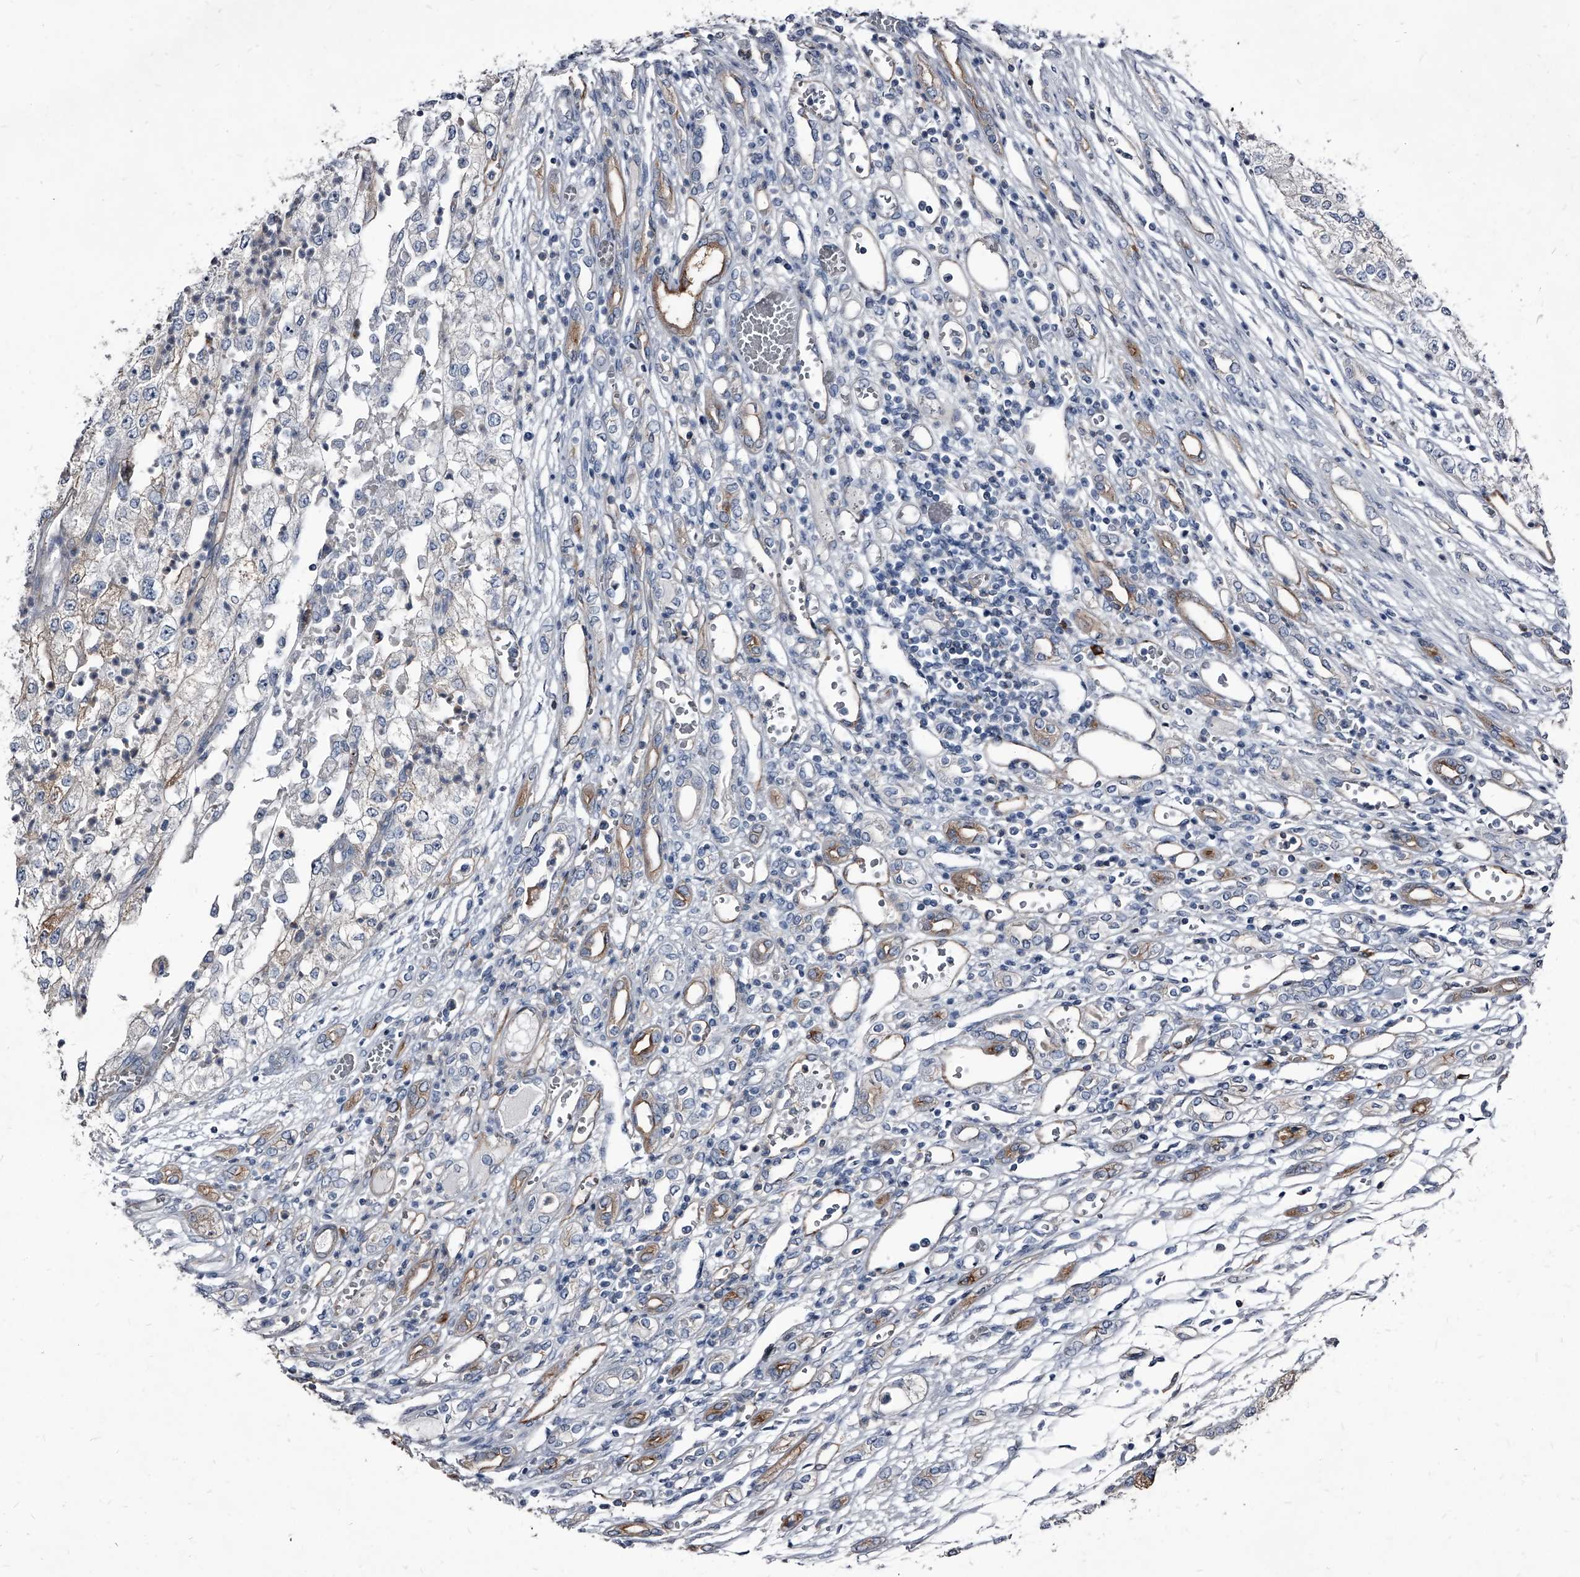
{"staining": {"intensity": "weak", "quantity": "<25%", "location": "cytoplasmic/membranous"}, "tissue": "renal cancer", "cell_type": "Tumor cells", "image_type": "cancer", "snomed": [{"axis": "morphology", "description": "Adenocarcinoma, NOS"}, {"axis": "topography", "description": "Kidney"}], "caption": "High power microscopy photomicrograph of an IHC histopathology image of renal adenocarcinoma, revealing no significant expression in tumor cells. Nuclei are stained in blue.", "gene": "PGLYRP3", "patient": {"sex": "female", "age": 54}}